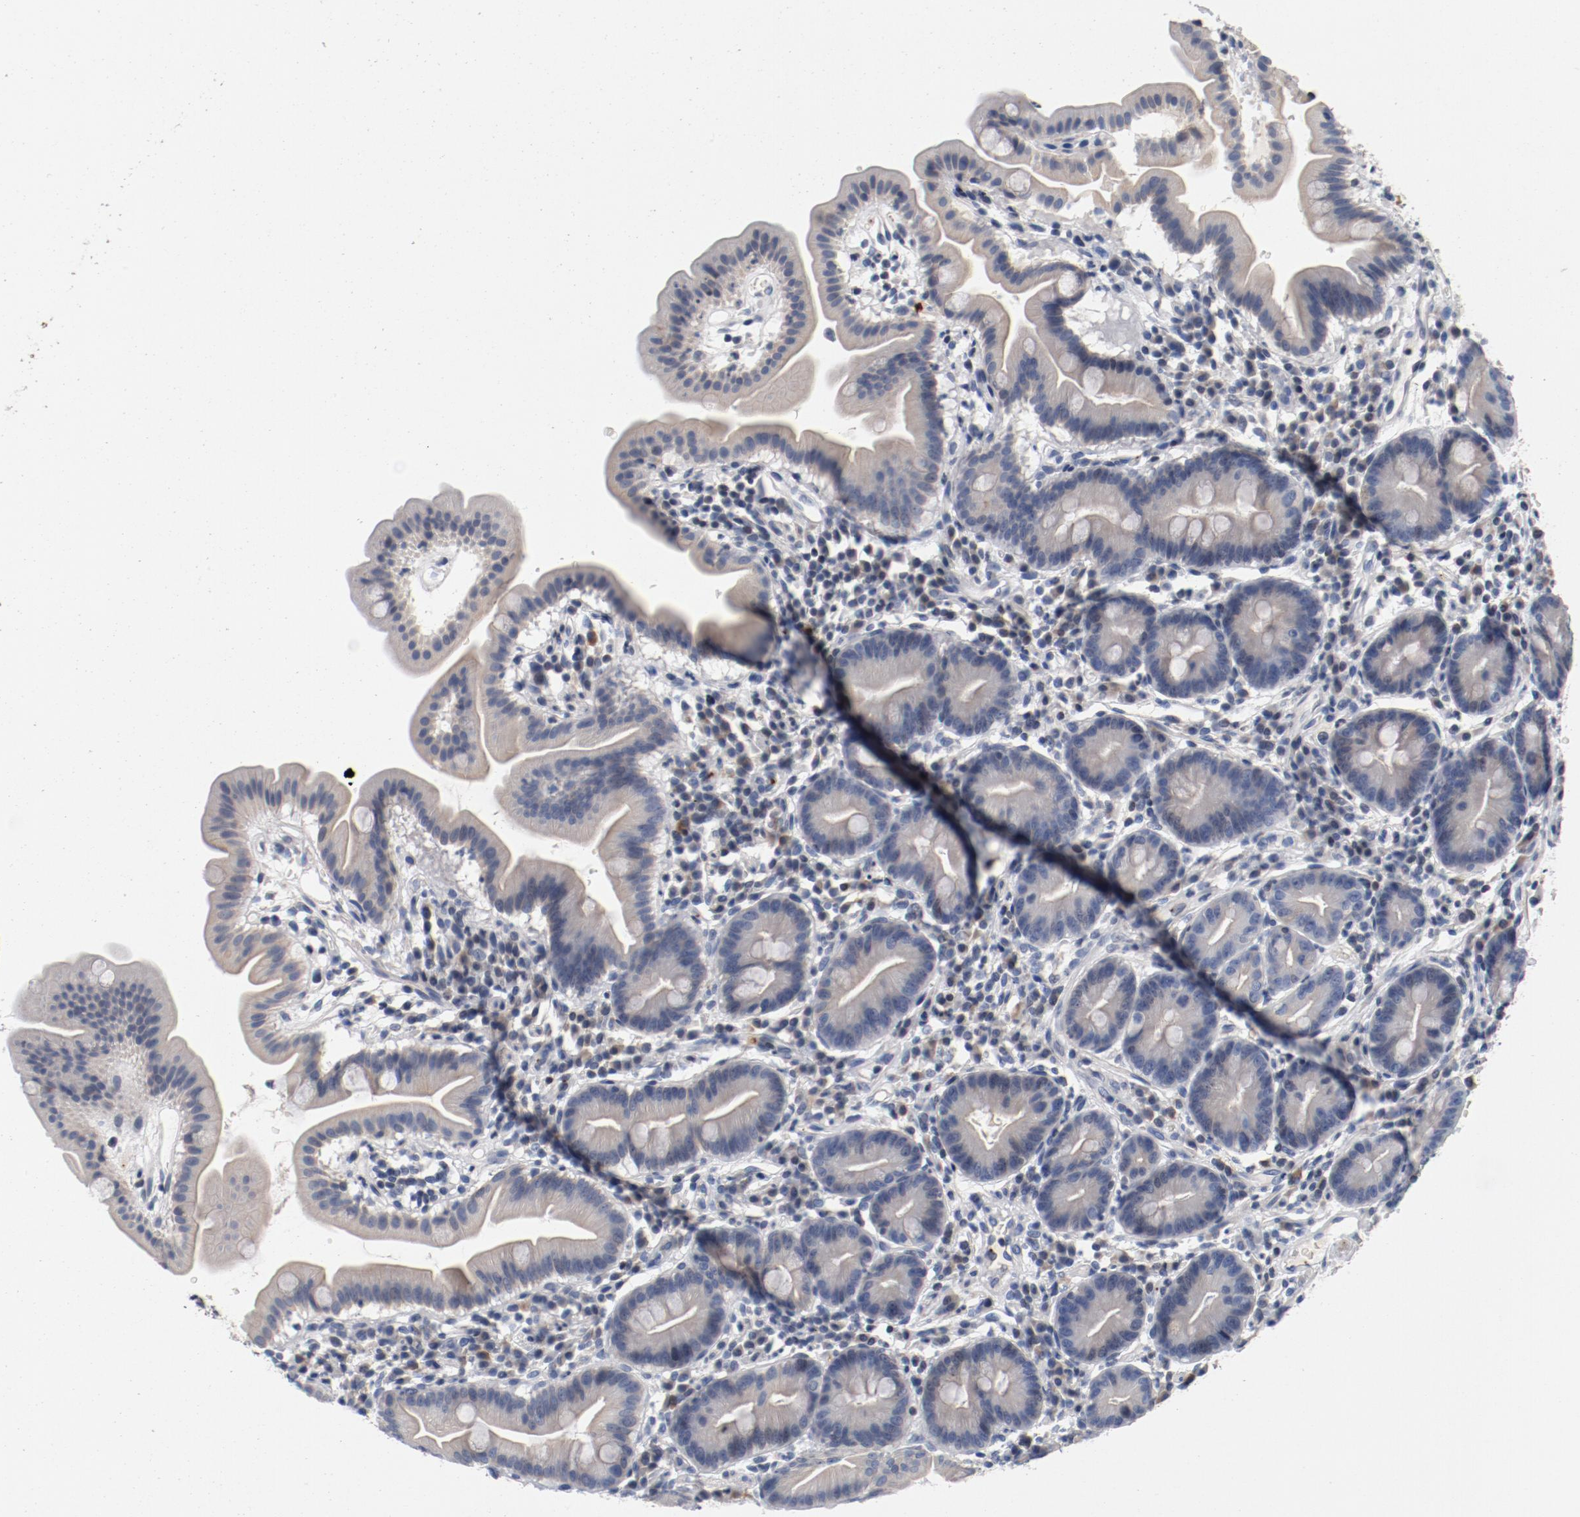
{"staining": {"intensity": "weak", "quantity": "25%-75%", "location": "cytoplasmic/membranous"}, "tissue": "duodenum", "cell_type": "Glandular cells", "image_type": "normal", "snomed": [{"axis": "morphology", "description": "Normal tissue, NOS"}, {"axis": "topography", "description": "Duodenum"}], "caption": "High-magnification brightfield microscopy of unremarkable duodenum stained with DAB (3,3'-diaminobenzidine) (brown) and counterstained with hematoxylin (blue). glandular cells exhibit weak cytoplasmic/membranous expression is present in approximately25%-75% of cells. Using DAB (brown) and hematoxylin (blue) stains, captured at high magnification using brightfield microscopy.", "gene": "PIM1", "patient": {"sex": "male", "age": 50}}